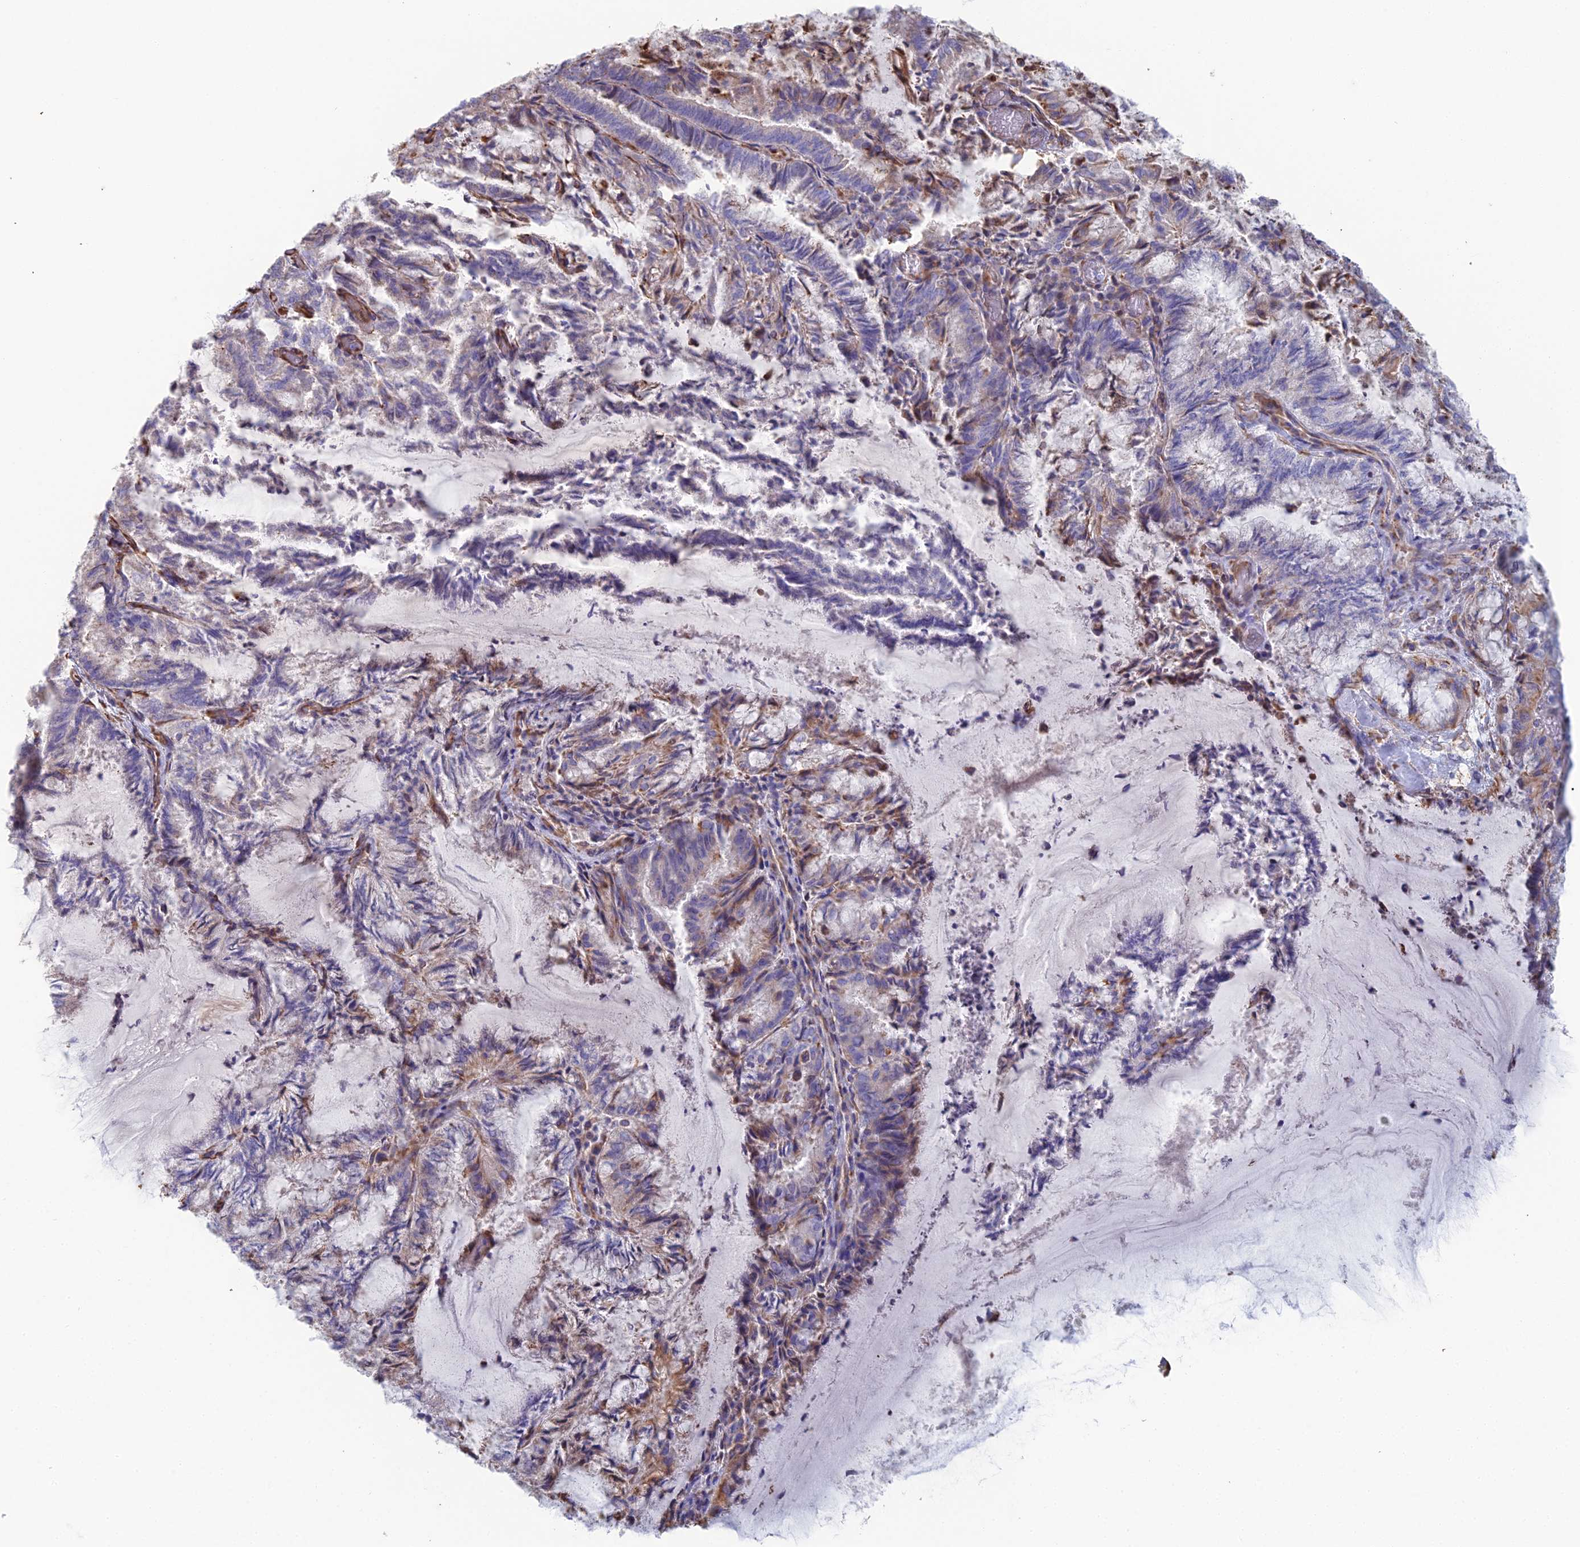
{"staining": {"intensity": "weak", "quantity": "<25%", "location": "cytoplasmic/membranous"}, "tissue": "endometrial cancer", "cell_type": "Tumor cells", "image_type": "cancer", "snomed": [{"axis": "morphology", "description": "Adenocarcinoma, NOS"}, {"axis": "topography", "description": "Endometrium"}], "caption": "This photomicrograph is of endometrial cancer stained with immunohistochemistry (IHC) to label a protein in brown with the nuclei are counter-stained blue. There is no staining in tumor cells.", "gene": "CLVS2", "patient": {"sex": "female", "age": 80}}